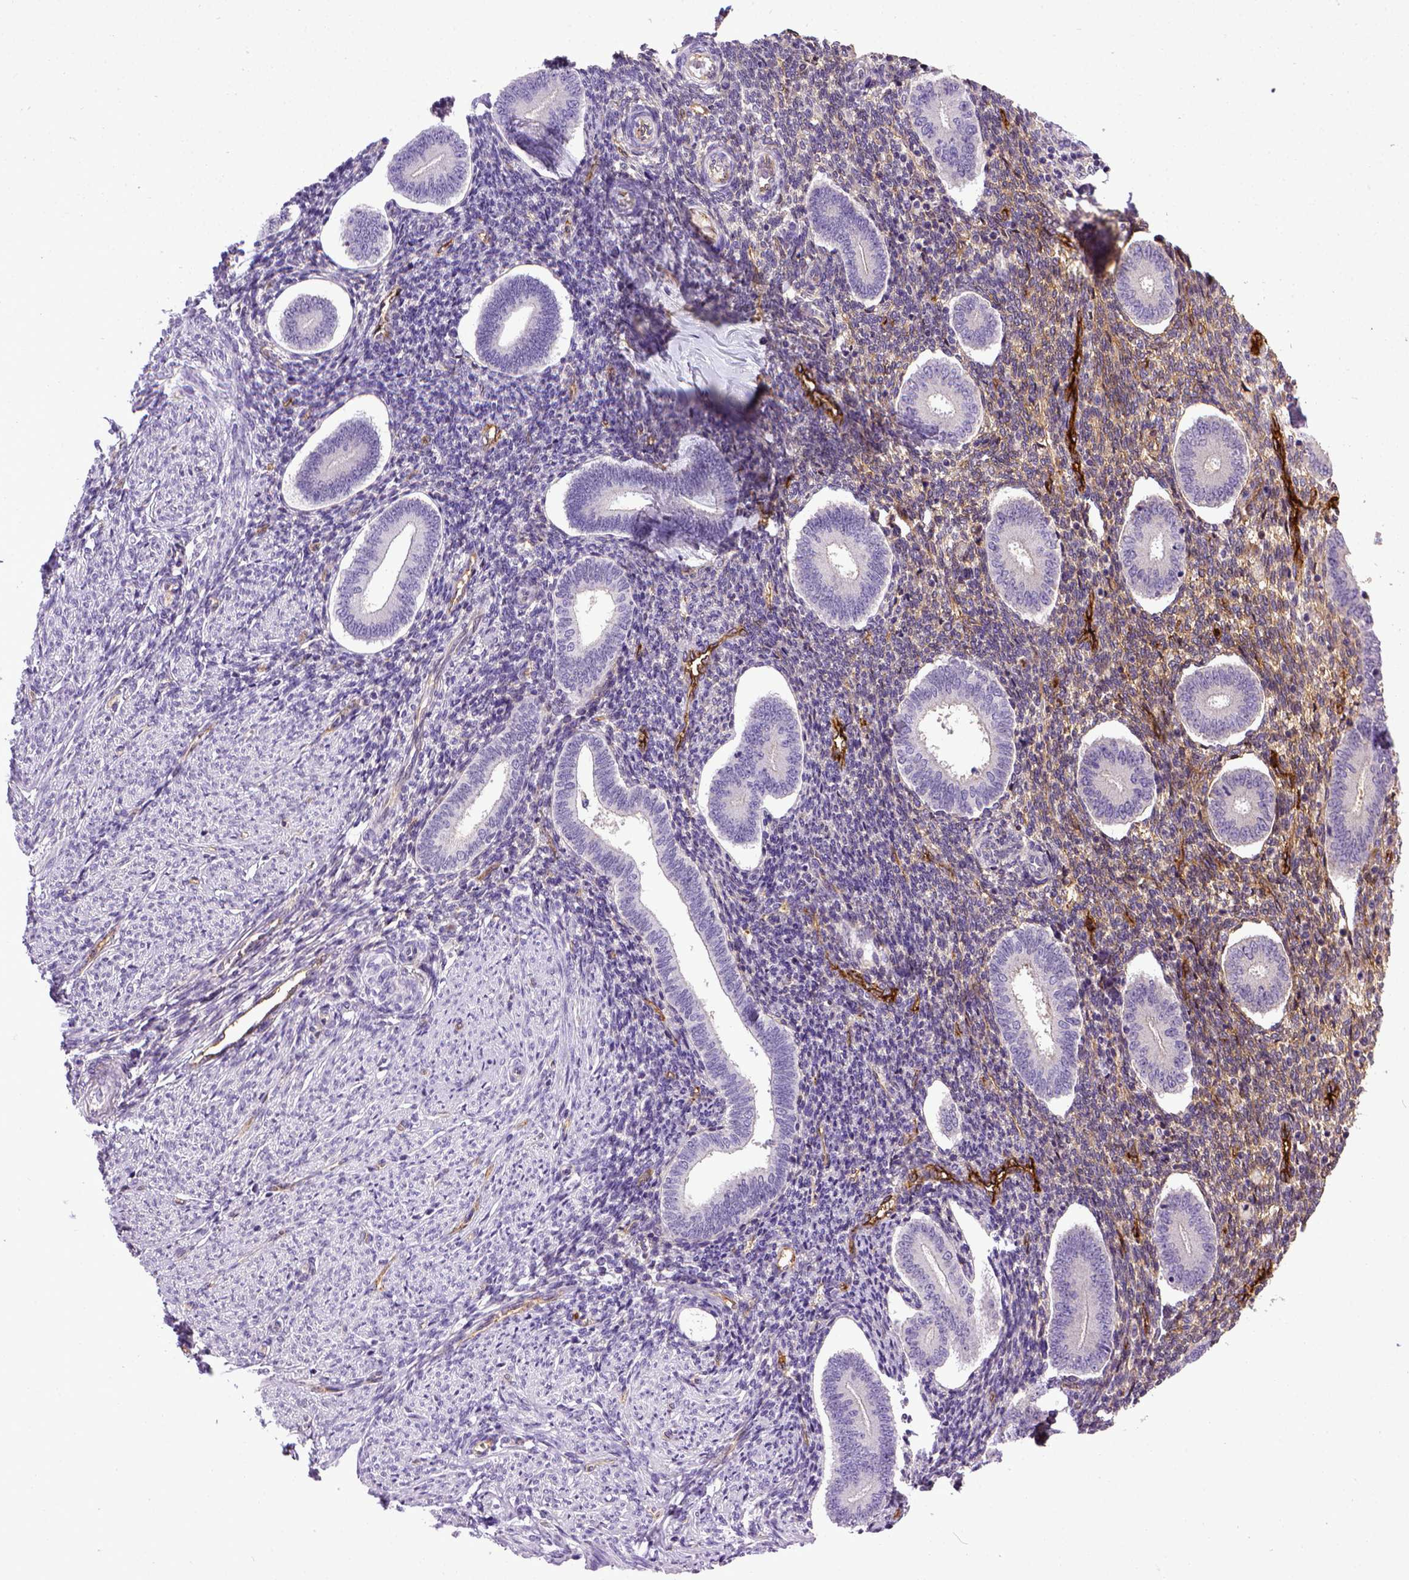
{"staining": {"intensity": "moderate", "quantity": "25%-75%", "location": "cytoplasmic/membranous"}, "tissue": "endometrium", "cell_type": "Cells in endometrial stroma", "image_type": "normal", "snomed": [{"axis": "morphology", "description": "Normal tissue, NOS"}, {"axis": "topography", "description": "Endometrium"}], "caption": "This image demonstrates immunohistochemistry (IHC) staining of unremarkable human endometrium, with medium moderate cytoplasmic/membranous staining in approximately 25%-75% of cells in endometrial stroma.", "gene": "ENG", "patient": {"sex": "female", "age": 40}}